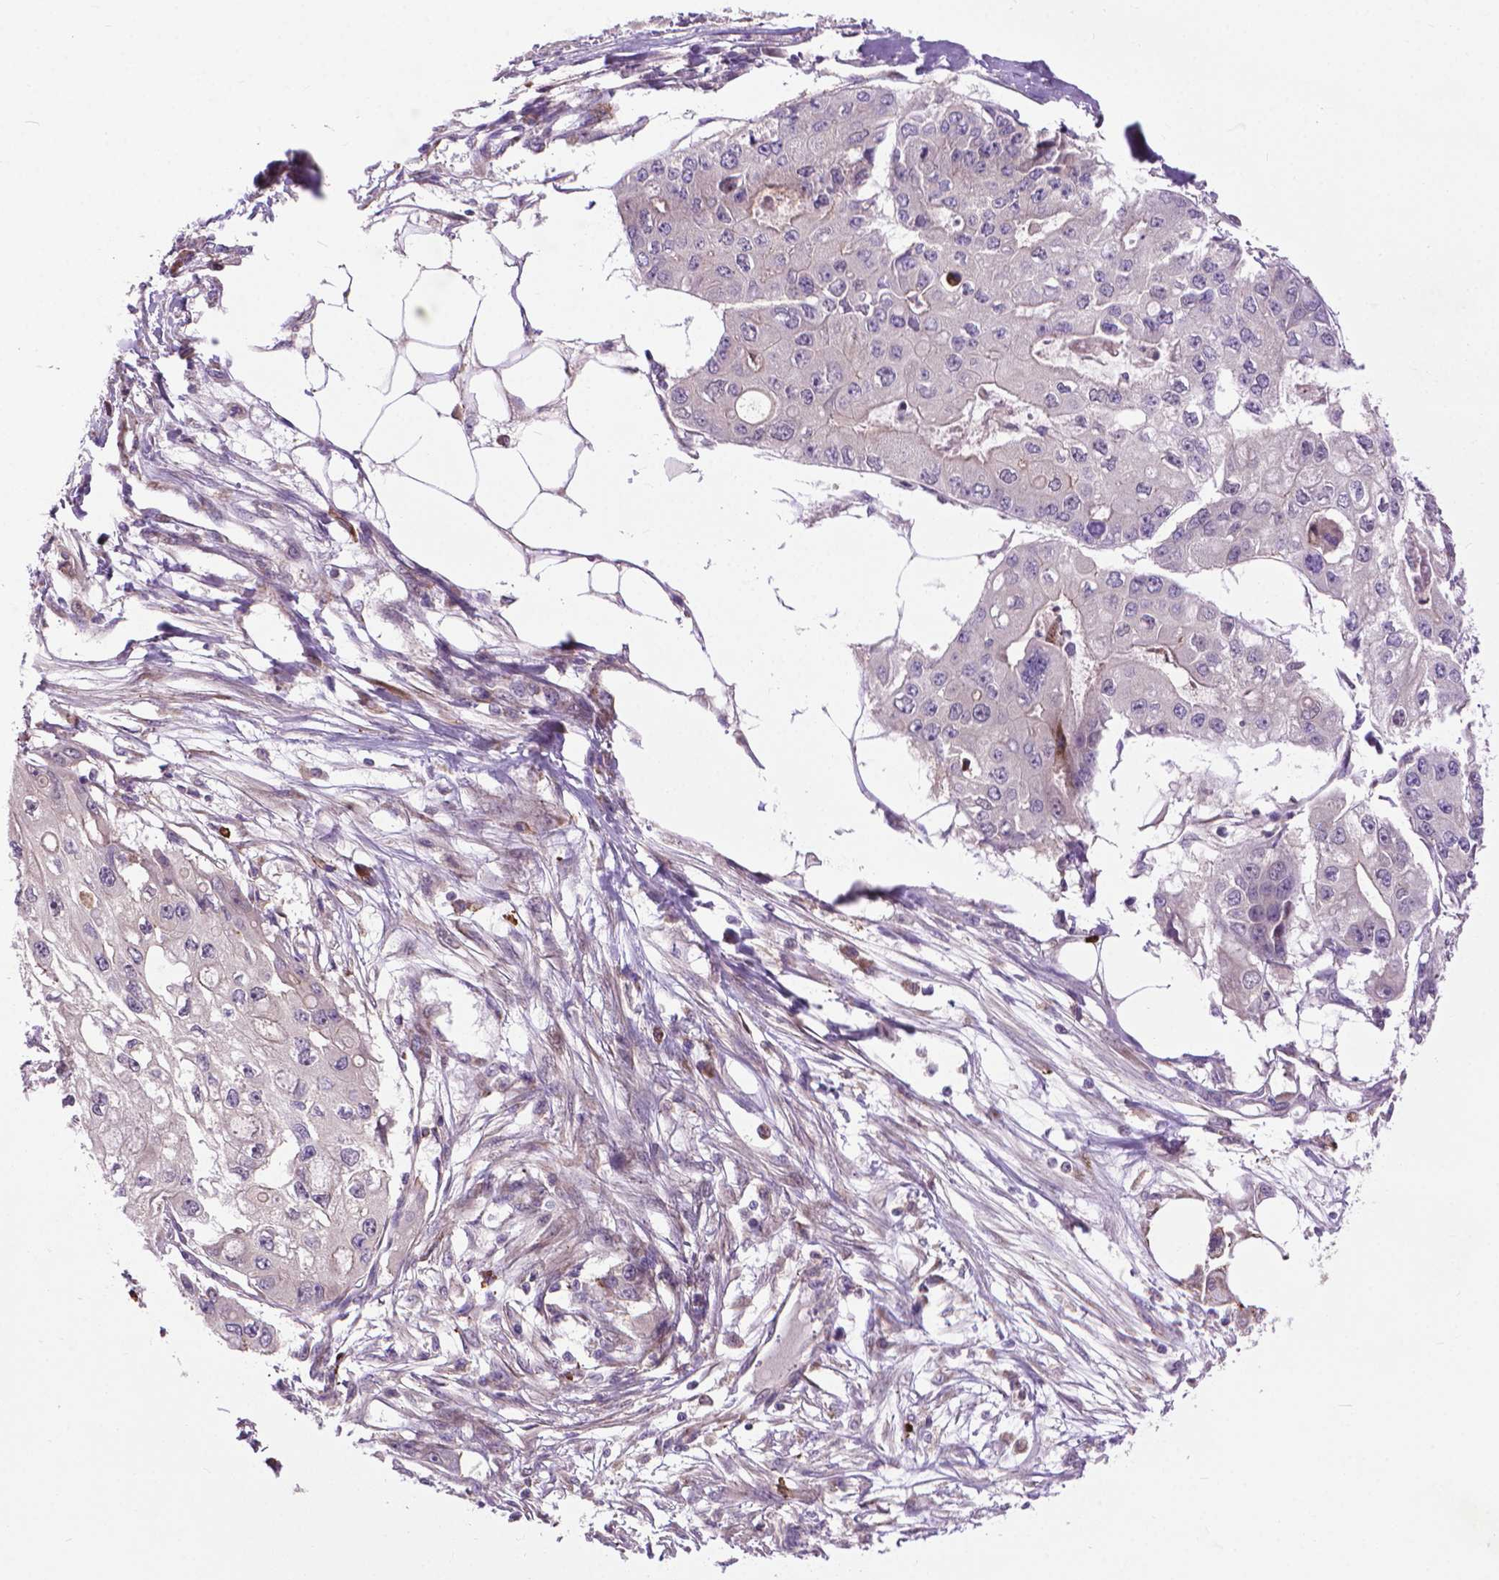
{"staining": {"intensity": "negative", "quantity": "none", "location": "none"}, "tissue": "ovarian cancer", "cell_type": "Tumor cells", "image_type": "cancer", "snomed": [{"axis": "morphology", "description": "Cystadenocarcinoma, serous, NOS"}, {"axis": "topography", "description": "Ovary"}], "caption": "This is a micrograph of immunohistochemistry staining of serous cystadenocarcinoma (ovarian), which shows no positivity in tumor cells. Brightfield microscopy of immunohistochemistry (IHC) stained with DAB (brown) and hematoxylin (blue), captured at high magnification.", "gene": "MYH14", "patient": {"sex": "female", "age": 56}}